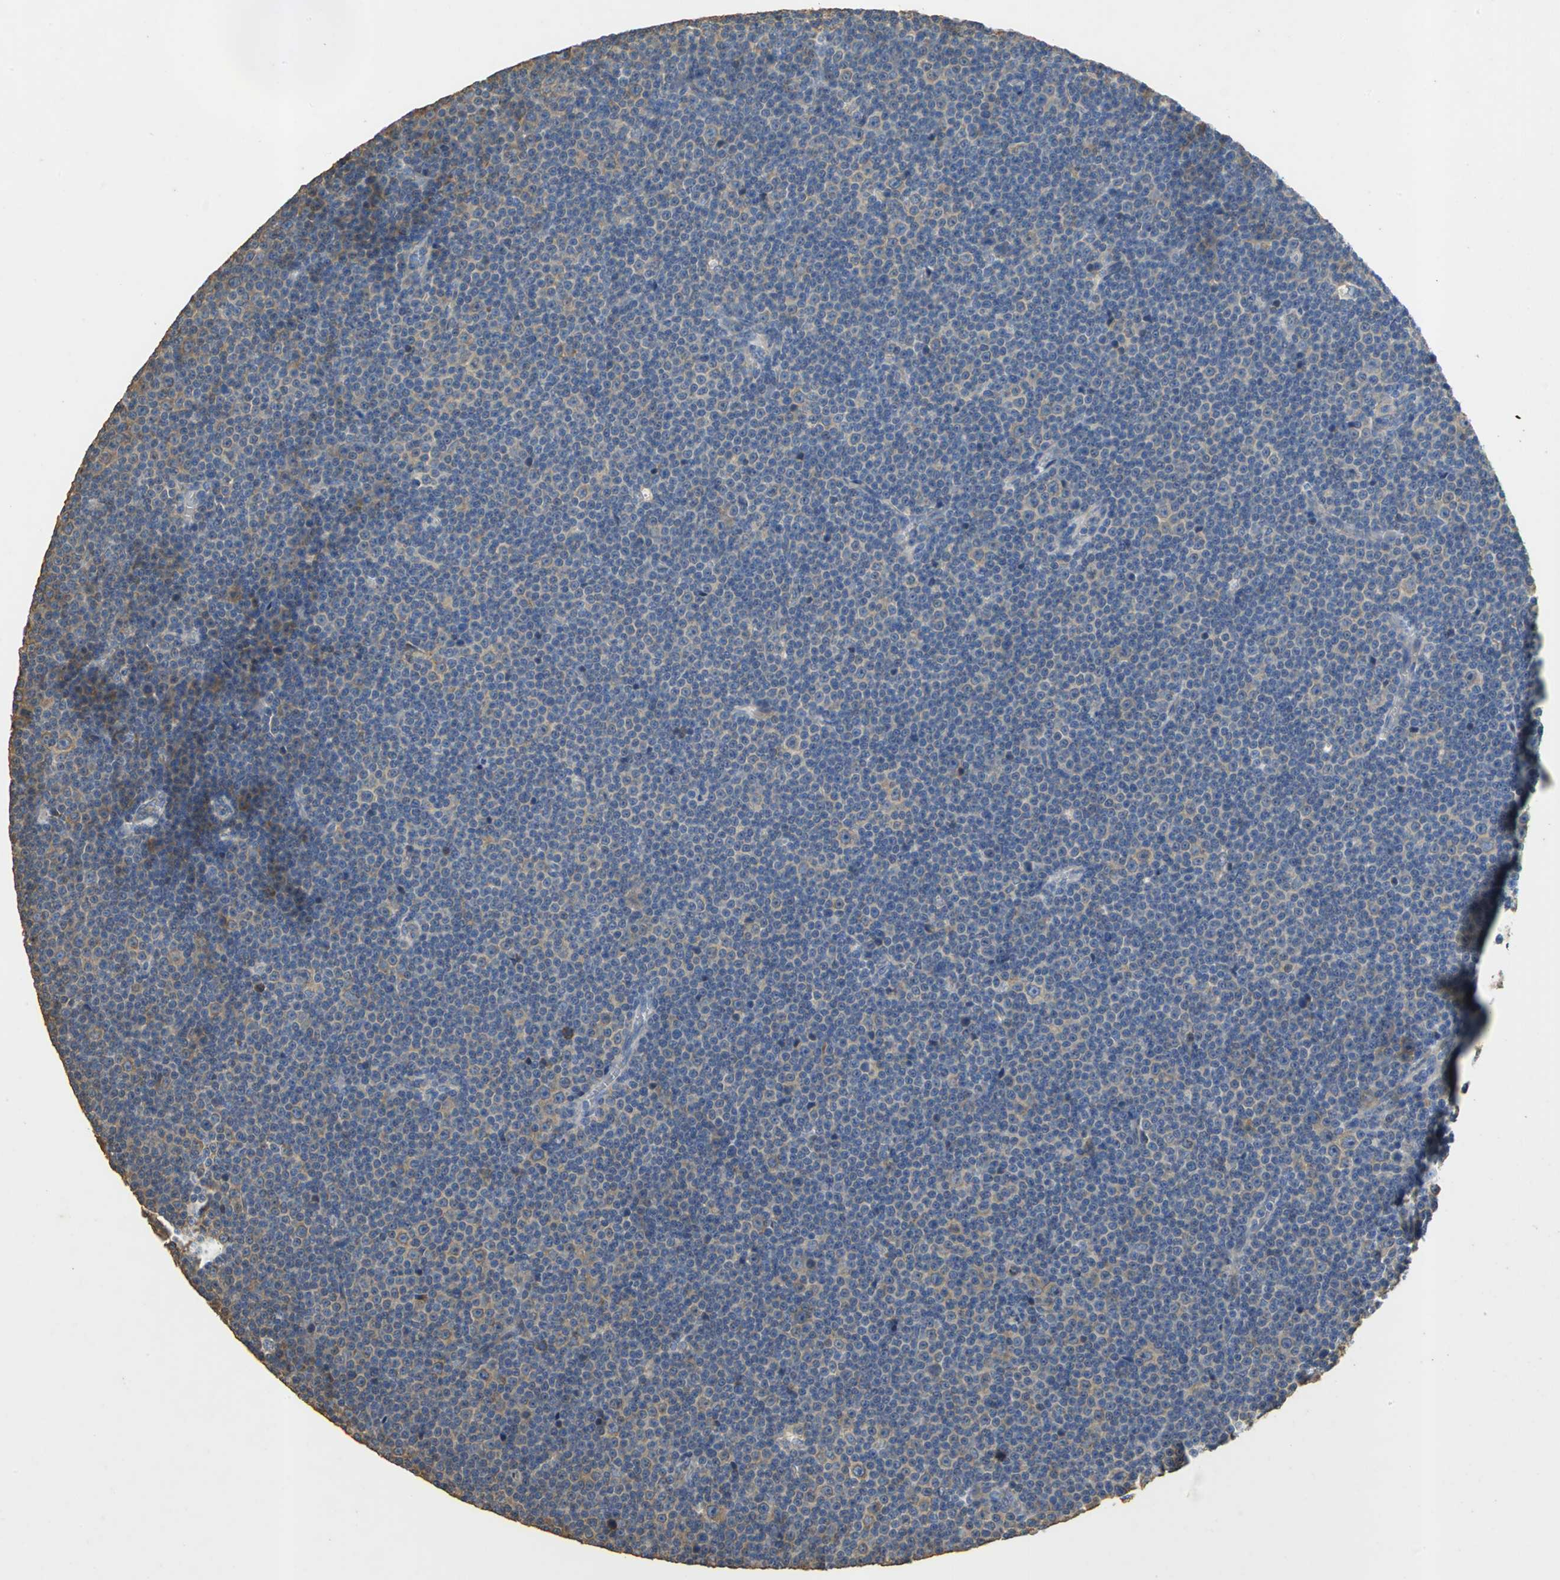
{"staining": {"intensity": "weak", "quantity": "25%-75%", "location": "cytoplasmic/membranous"}, "tissue": "lymphoma", "cell_type": "Tumor cells", "image_type": "cancer", "snomed": [{"axis": "morphology", "description": "Malignant lymphoma, non-Hodgkin's type, Low grade"}, {"axis": "topography", "description": "Lymph node"}], "caption": "Immunohistochemical staining of human lymphoma displays low levels of weak cytoplasmic/membranous protein positivity in approximately 25%-75% of tumor cells.", "gene": "ACSL4", "patient": {"sex": "female", "age": 67}}